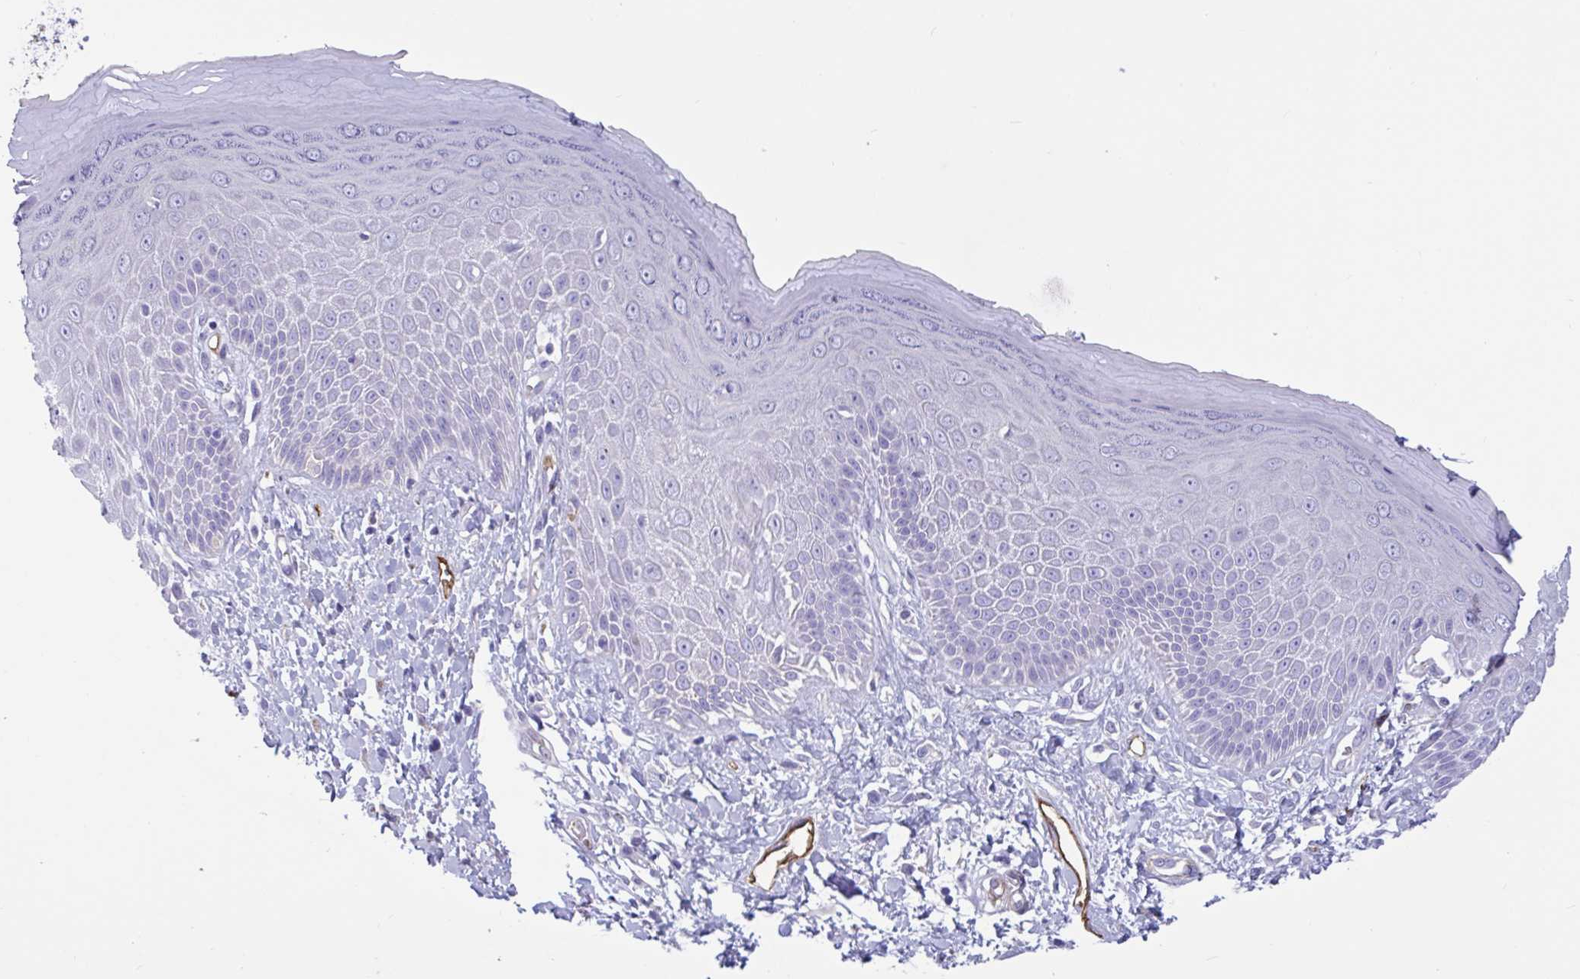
{"staining": {"intensity": "negative", "quantity": "none", "location": "none"}, "tissue": "skin", "cell_type": "Epidermal cells", "image_type": "normal", "snomed": [{"axis": "morphology", "description": "Normal tissue, NOS"}, {"axis": "topography", "description": "Anal"}, {"axis": "topography", "description": "Peripheral nerve tissue"}], "caption": "Photomicrograph shows no significant protein expression in epidermal cells of benign skin. (DAB (3,3'-diaminobenzidine) immunohistochemistry with hematoxylin counter stain).", "gene": "RPL22L1", "patient": {"sex": "male", "age": 78}}